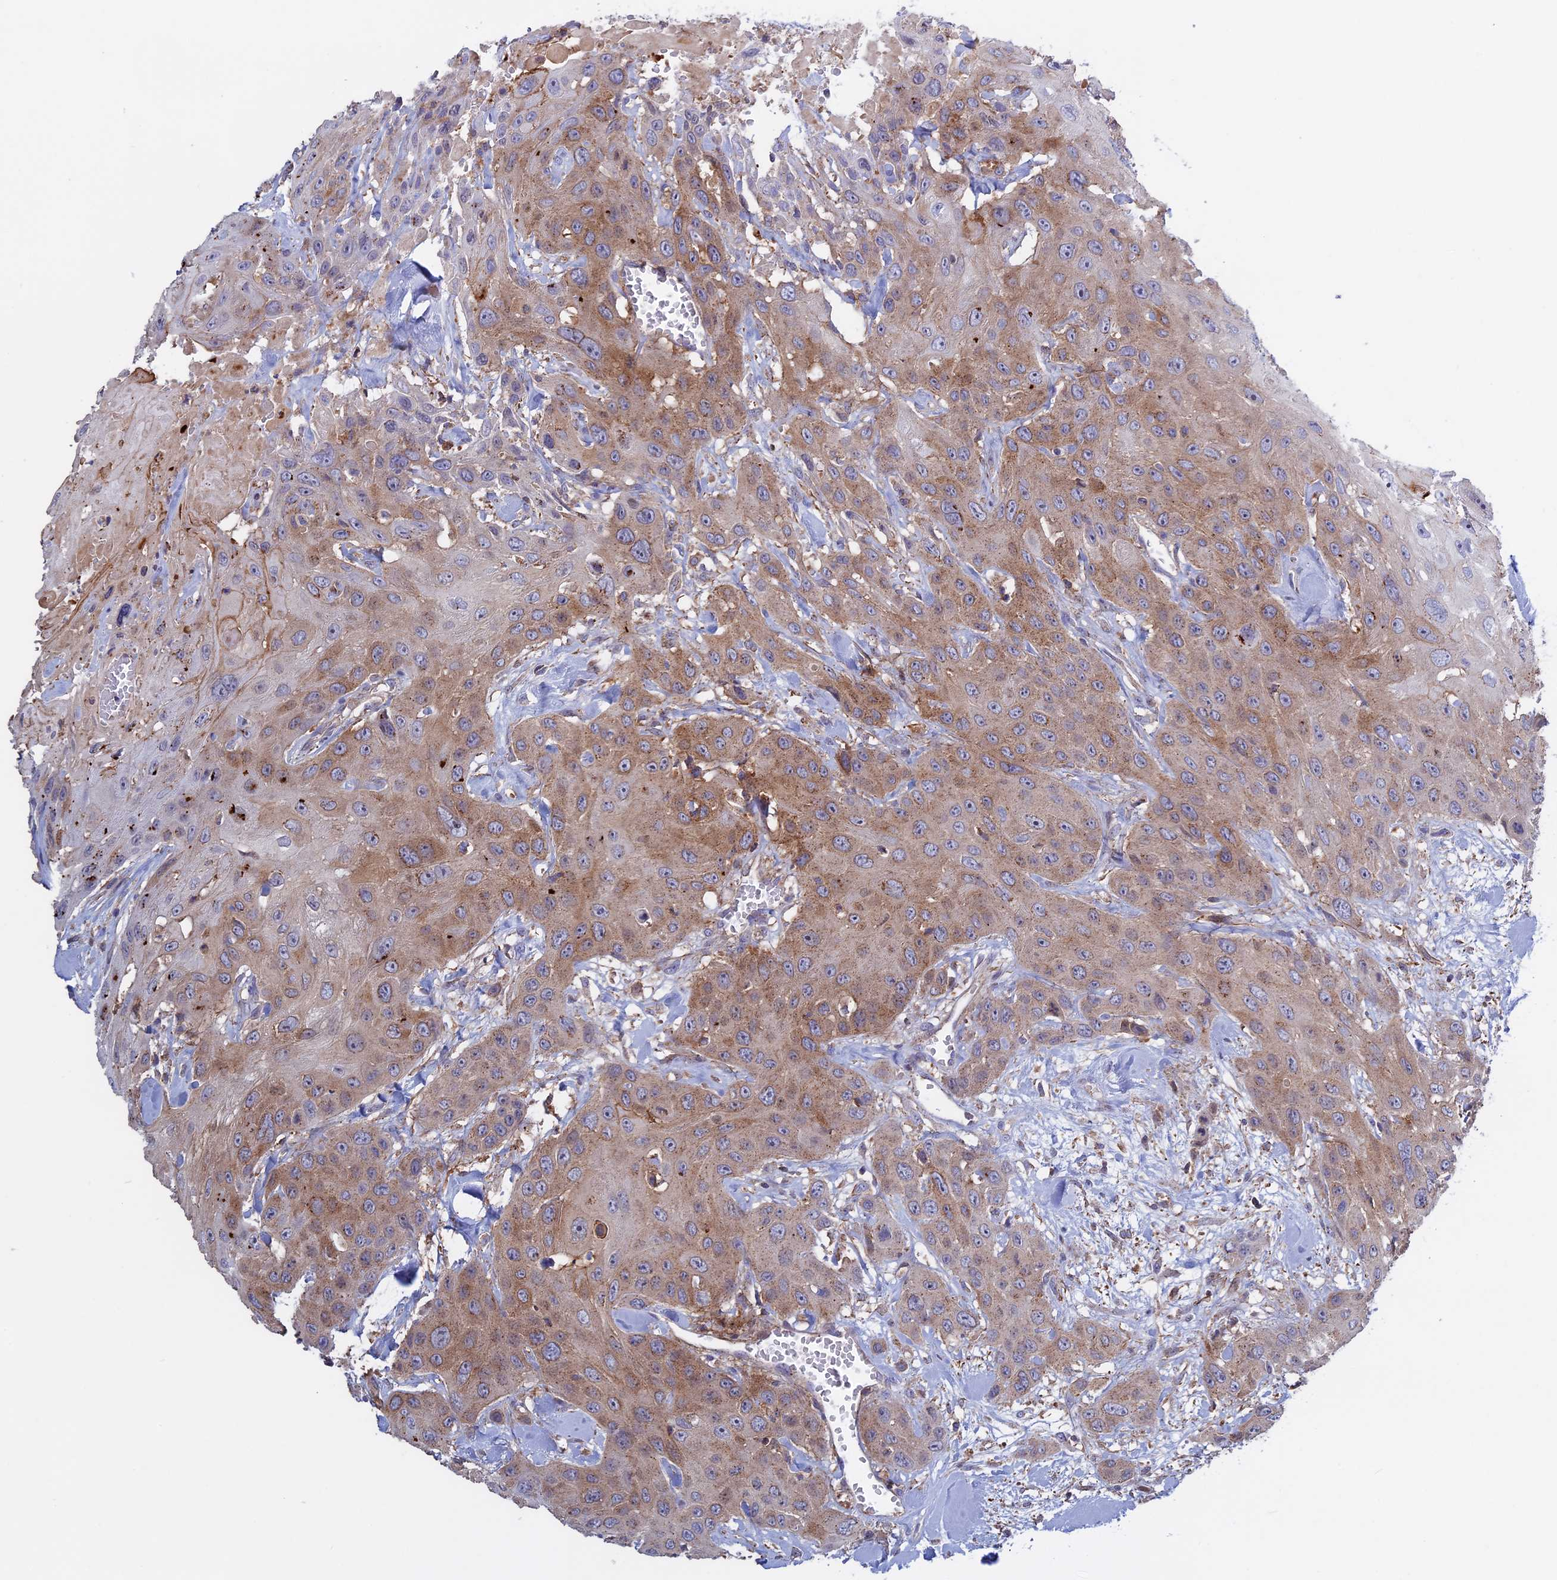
{"staining": {"intensity": "moderate", "quantity": "25%-75%", "location": "cytoplasmic/membranous"}, "tissue": "head and neck cancer", "cell_type": "Tumor cells", "image_type": "cancer", "snomed": [{"axis": "morphology", "description": "Squamous cell carcinoma, NOS"}, {"axis": "topography", "description": "Head-Neck"}], "caption": "A medium amount of moderate cytoplasmic/membranous expression is identified in about 25%-75% of tumor cells in head and neck cancer tissue. (DAB = brown stain, brightfield microscopy at high magnification).", "gene": "LYPD5", "patient": {"sex": "male", "age": 81}}